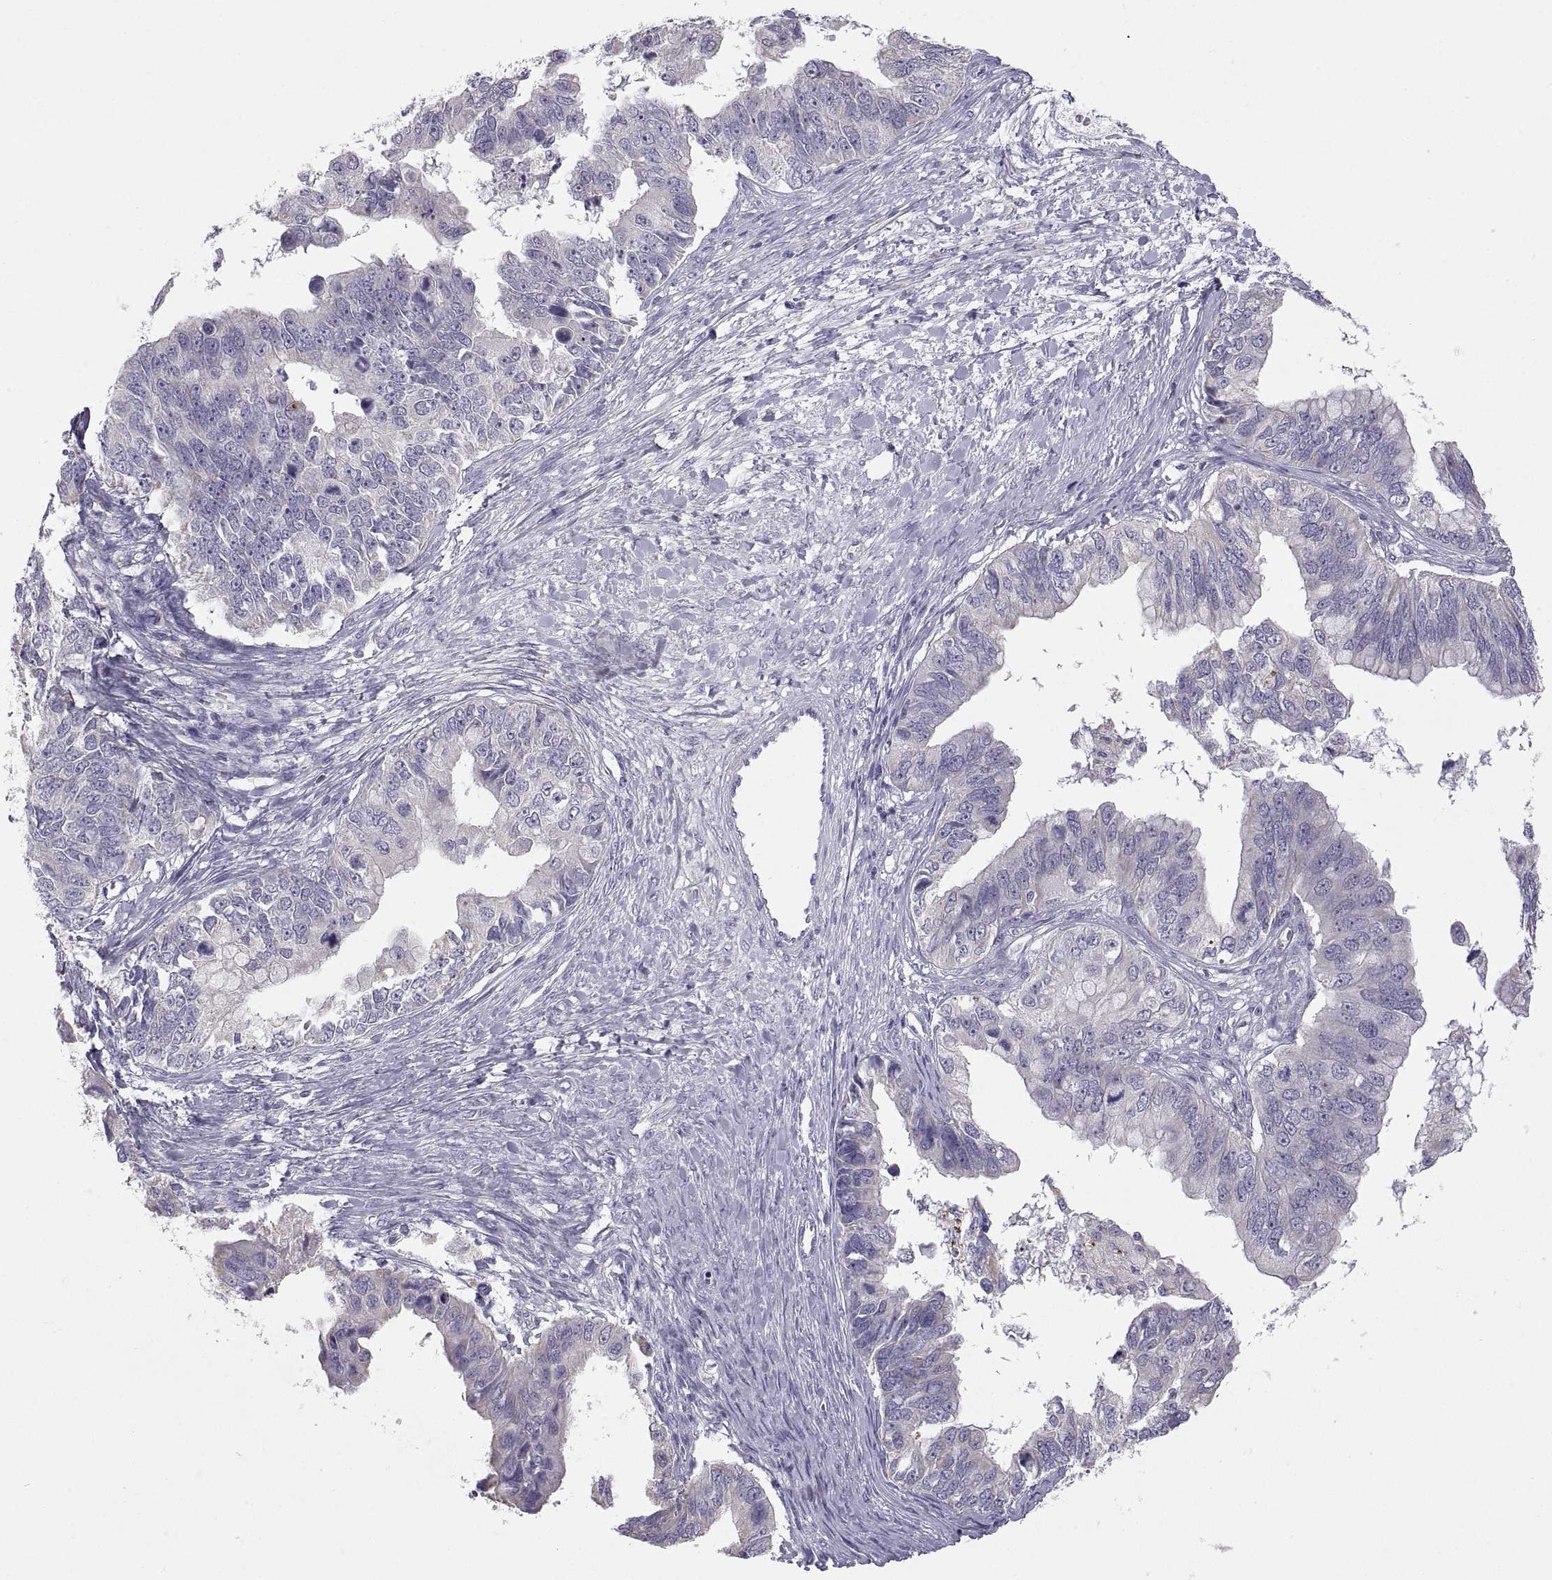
{"staining": {"intensity": "negative", "quantity": "none", "location": "none"}, "tissue": "ovarian cancer", "cell_type": "Tumor cells", "image_type": "cancer", "snomed": [{"axis": "morphology", "description": "Cystadenocarcinoma, mucinous, NOS"}, {"axis": "topography", "description": "Ovary"}], "caption": "DAB immunohistochemical staining of ovarian cancer reveals no significant staining in tumor cells.", "gene": "TNNC1", "patient": {"sex": "female", "age": 76}}